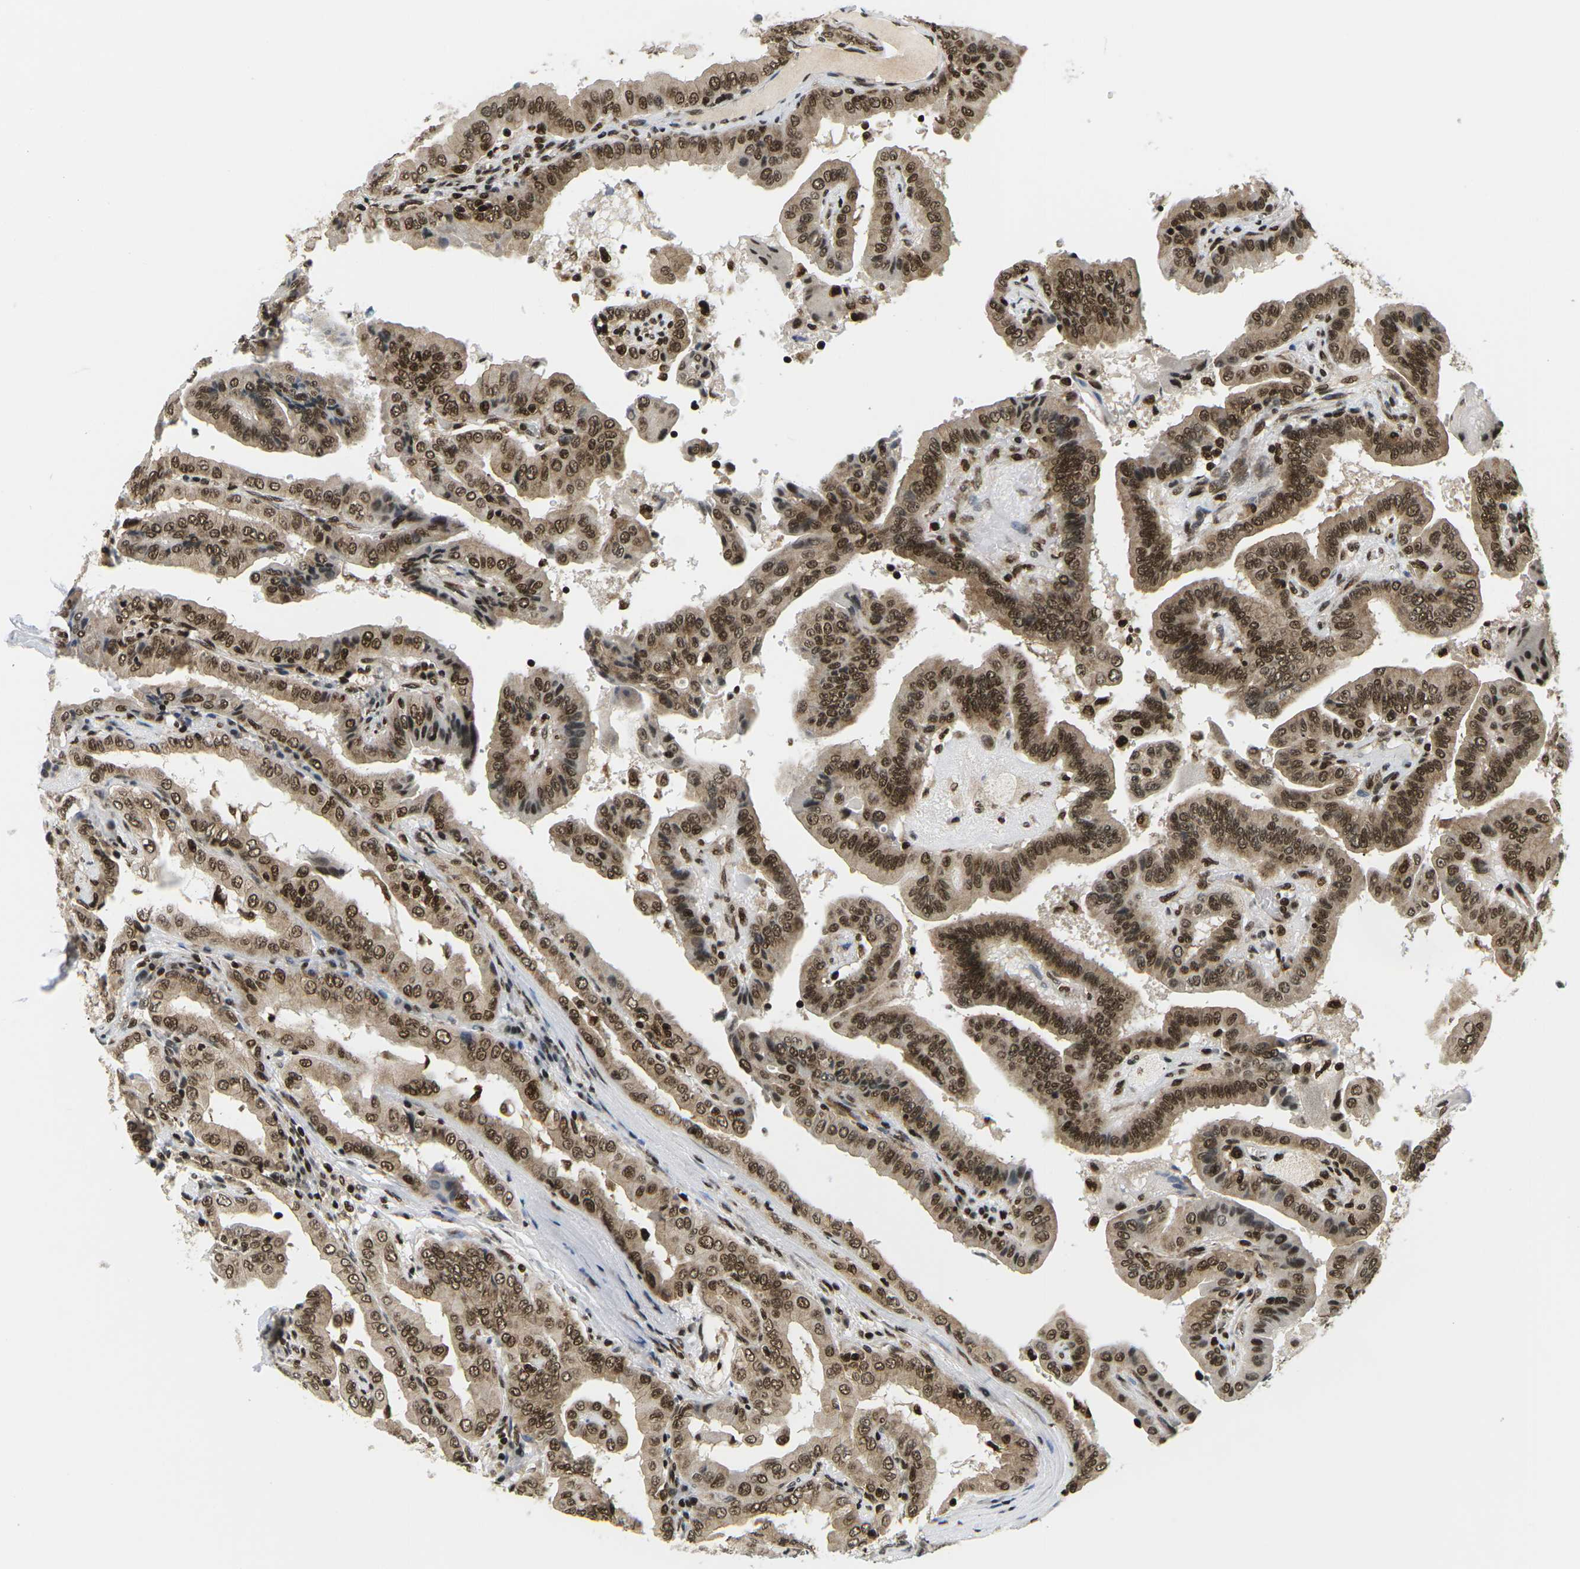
{"staining": {"intensity": "moderate", "quantity": ">75%", "location": "cytoplasmic/membranous,nuclear"}, "tissue": "thyroid cancer", "cell_type": "Tumor cells", "image_type": "cancer", "snomed": [{"axis": "morphology", "description": "Papillary adenocarcinoma, NOS"}, {"axis": "topography", "description": "Thyroid gland"}], "caption": "About >75% of tumor cells in human thyroid papillary adenocarcinoma exhibit moderate cytoplasmic/membranous and nuclear protein staining as visualized by brown immunohistochemical staining.", "gene": "CELF1", "patient": {"sex": "male", "age": 33}}